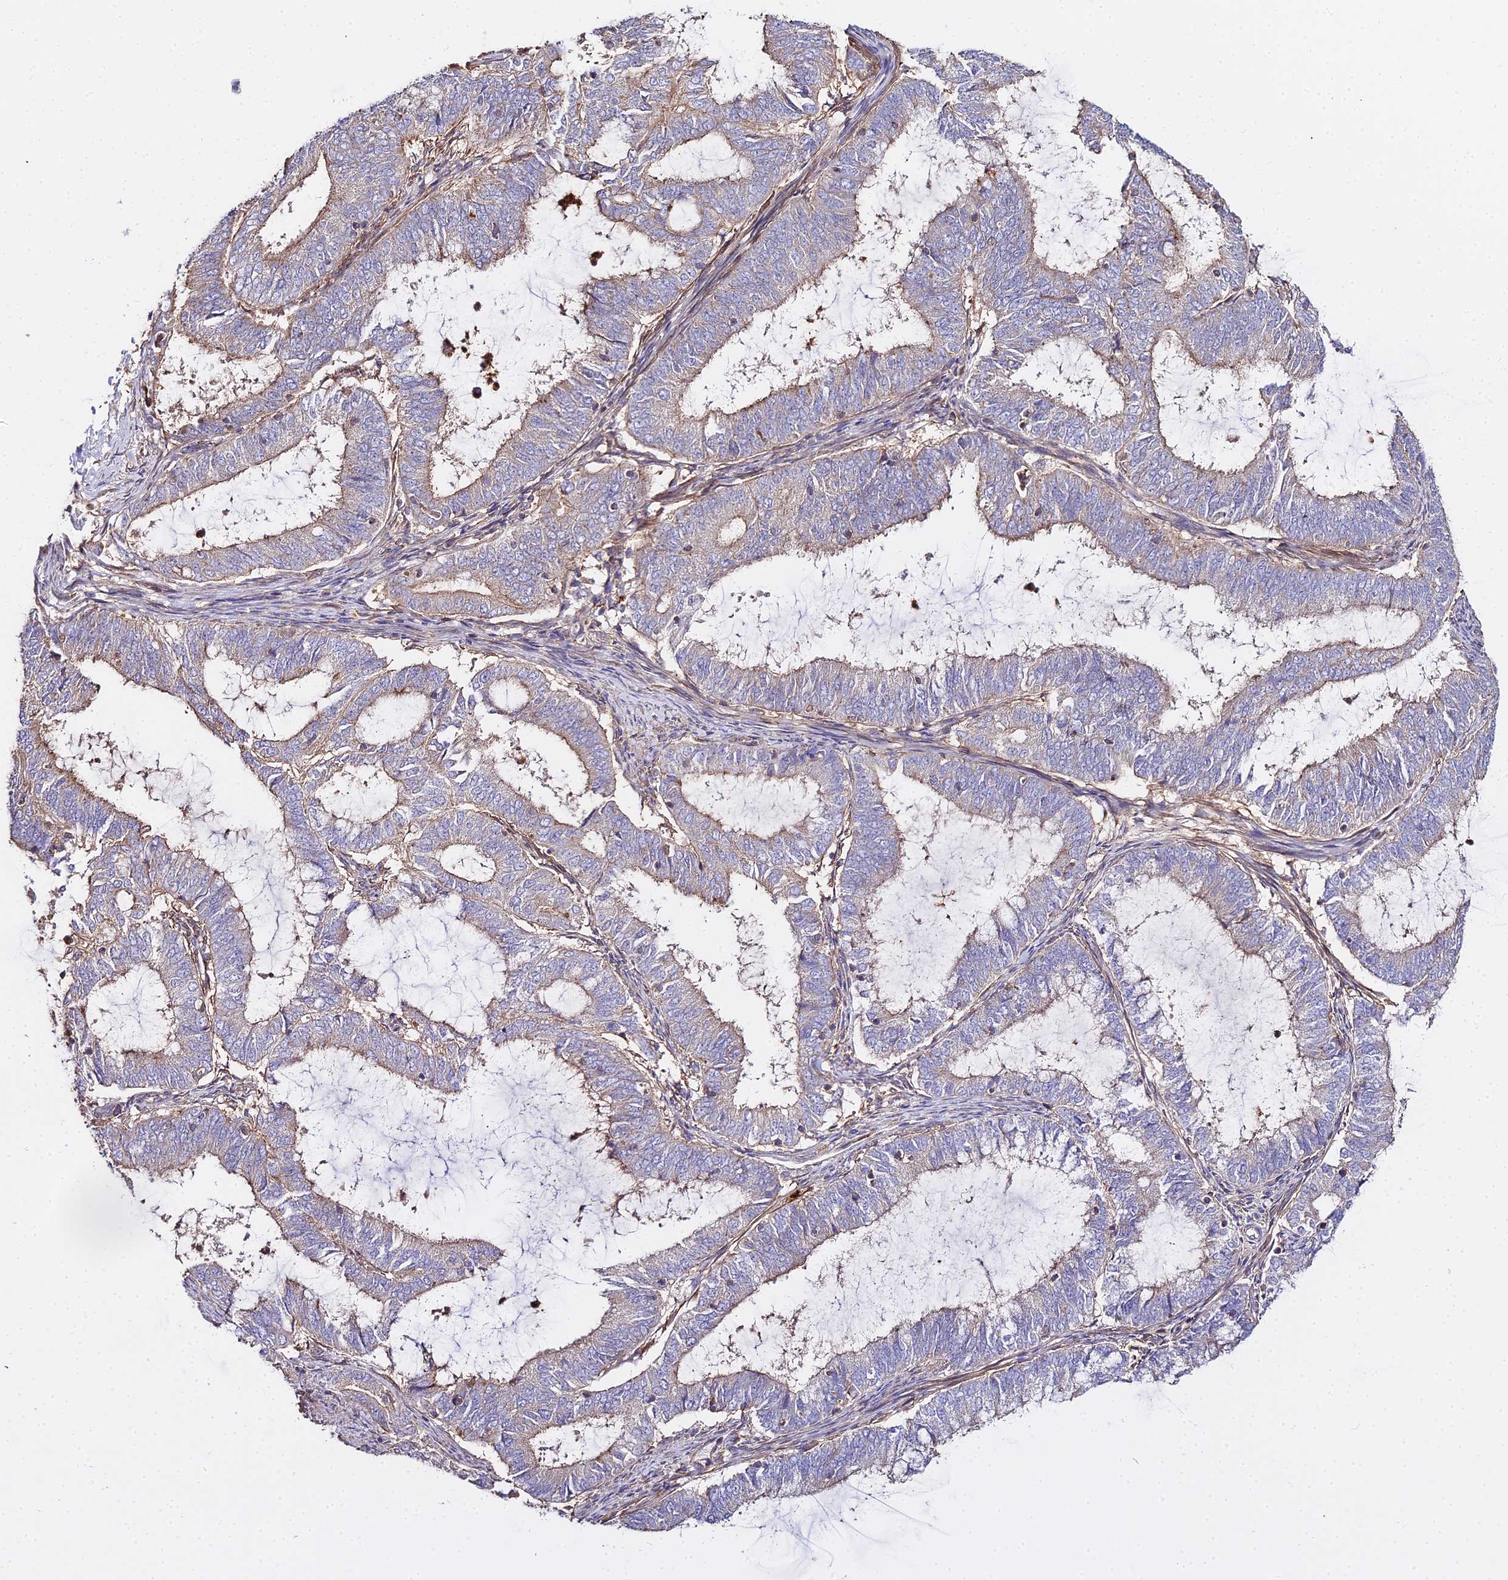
{"staining": {"intensity": "weak", "quantity": "<25%", "location": "cytoplasmic/membranous"}, "tissue": "endometrial cancer", "cell_type": "Tumor cells", "image_type": "cancer", "snomed": [{"axis": "morphology", "description": "Adenocarcinoma, NOS"}, {"axis": "topography", "description": "Endometrium"}], "caption": "Immunohistochemical staining of human endometrial cancer exhibits no significant staining in tumor cells.", "gene": "GLYAT", "patient": {"sex": "female", "age": 51}}